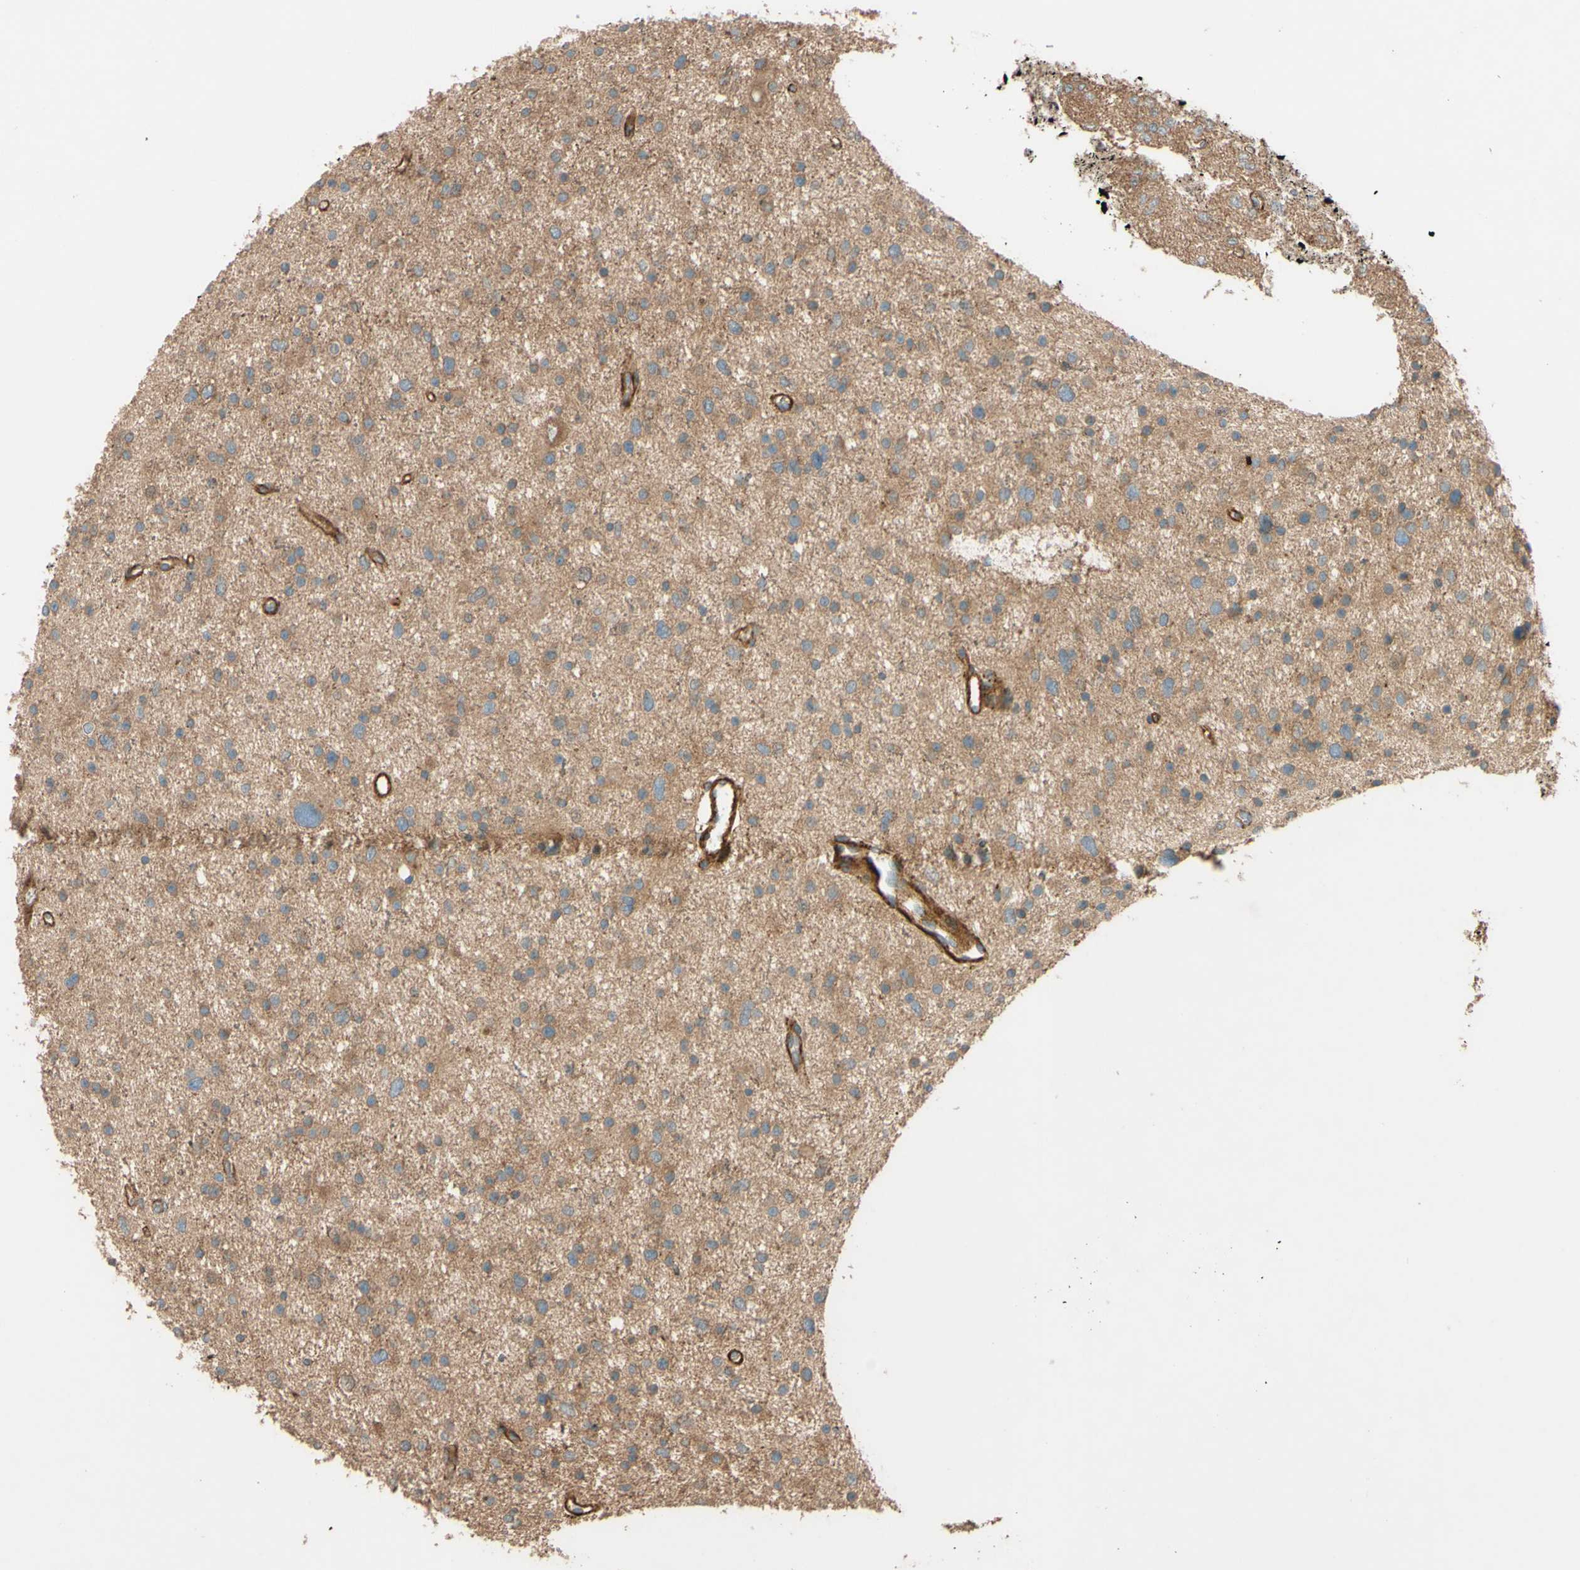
{"staining": {"intensity": "moderate", "quantity": "25%-75%", "location": "cytoplasmic/membranous"}, "tissue": "glioma", "cell_type": "Tumor cells", "image_type": "cancer", "snomed": [{"axis": "morphology", "description": "Glioma, malignant, Low grade"}, {"axis": "topography", "description": "Brain"}], "caption": "Immunohistochemistry (IHC) (DAB) staining of glioma displays moderate cytoplasmic/membranous protein positivity in about 25%-75% of tumor cells.", "gene": "ADAM17", "patient": {"sex": "female", "age": 37}}